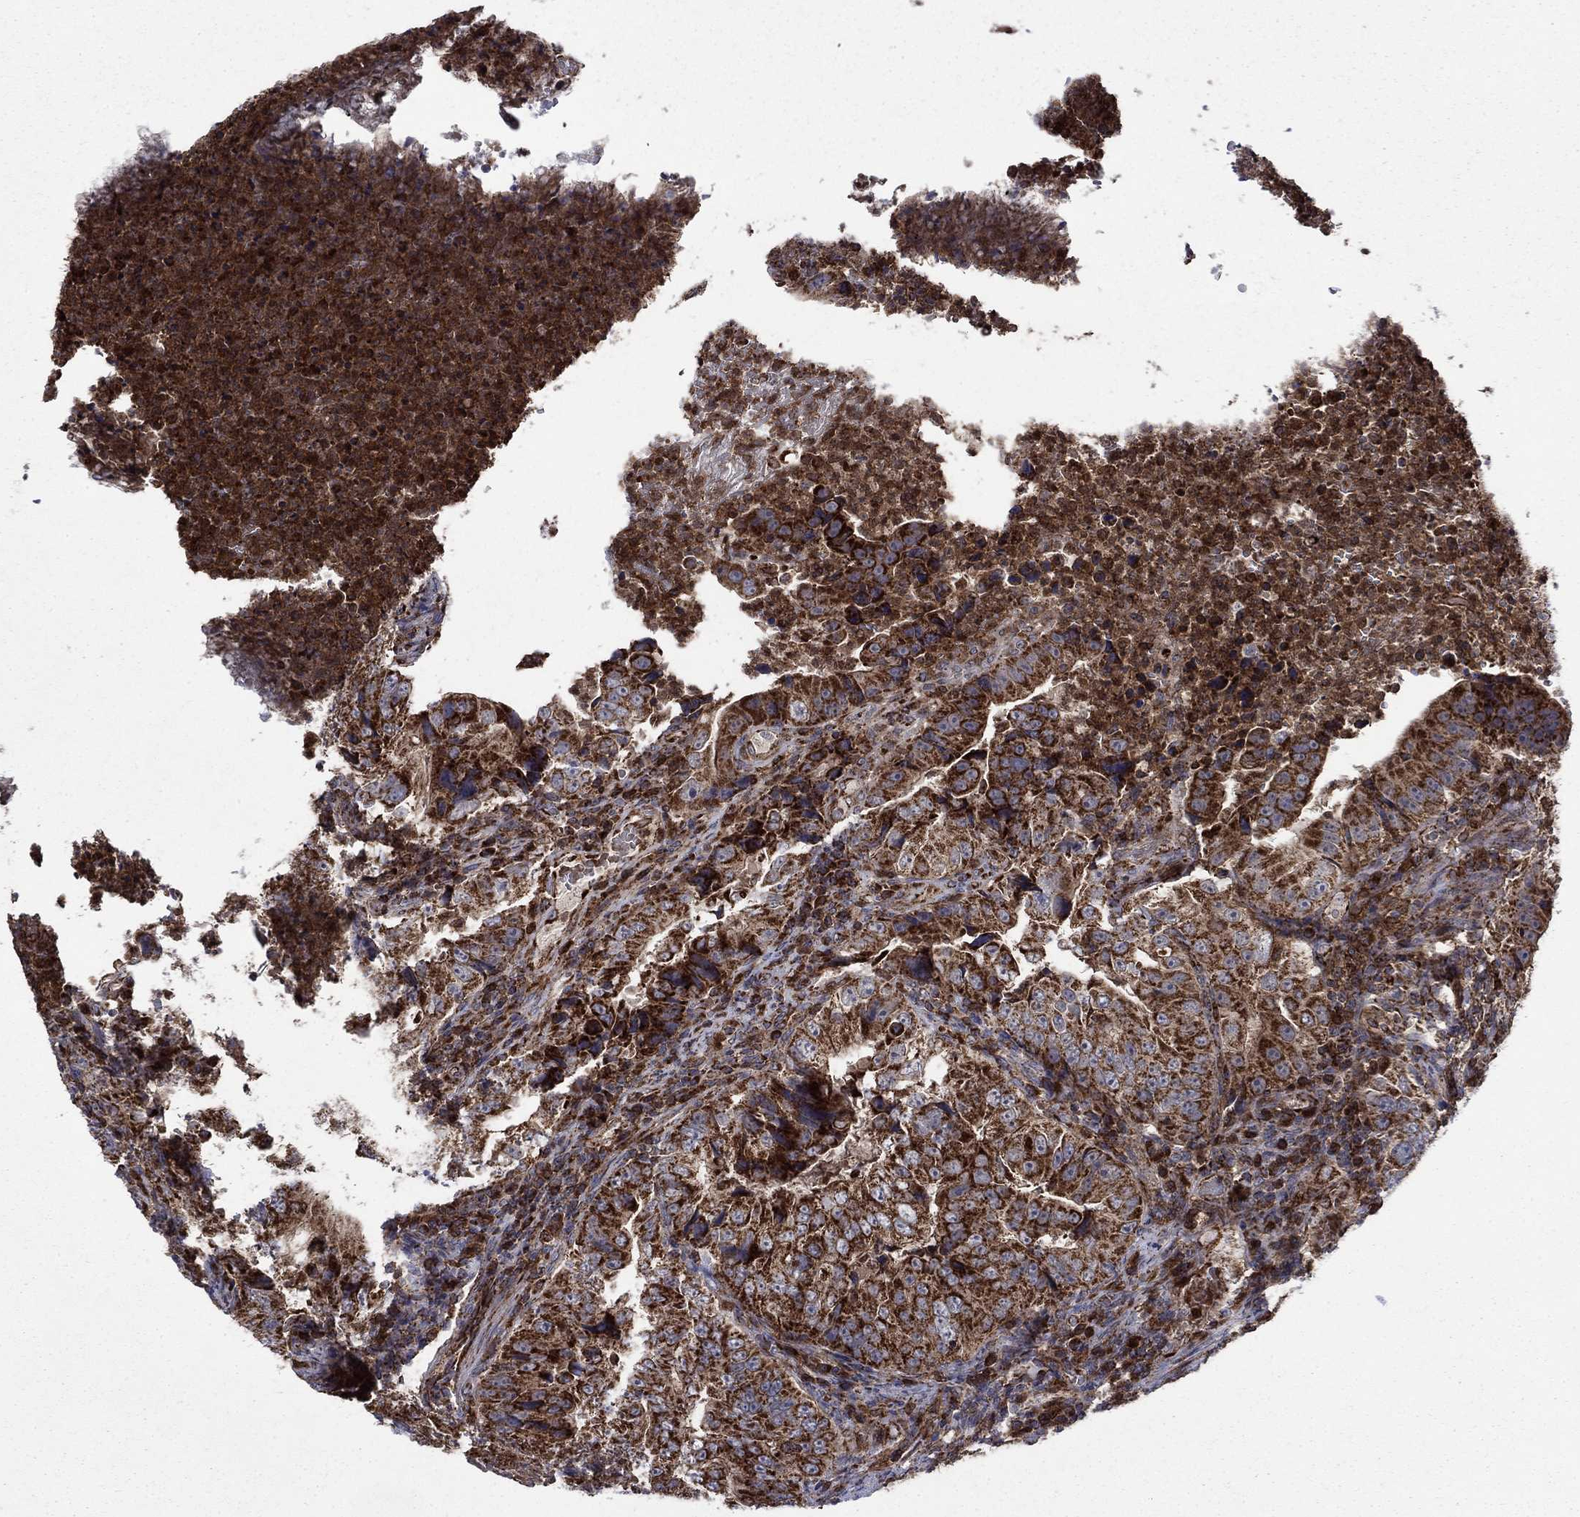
{"staining": {"intensity": "strong", "quantity": ">75%", "location": "cytoplasmic/membranous"}, "tissue": "colorectal cancer", "cell_type": "Tumor cells", "image_type": "cancer", "snomed": [{"axis": "morphology", "description": "Adenocarcinoma, NOS"}, {"axis": "topography", "description": "Colon"}], "caption": "High-power microscopy captured an IHC photomicrograph of colorectal cancer (adenocarcinoma), revealing strong cytoplasmic/membranous staining in about >75% of tumor cells. (Brightfield microscopy of DAB IHC at high magnification).", "gene": "RNF19B", "patient": {"sex": "female", "age": 72}}